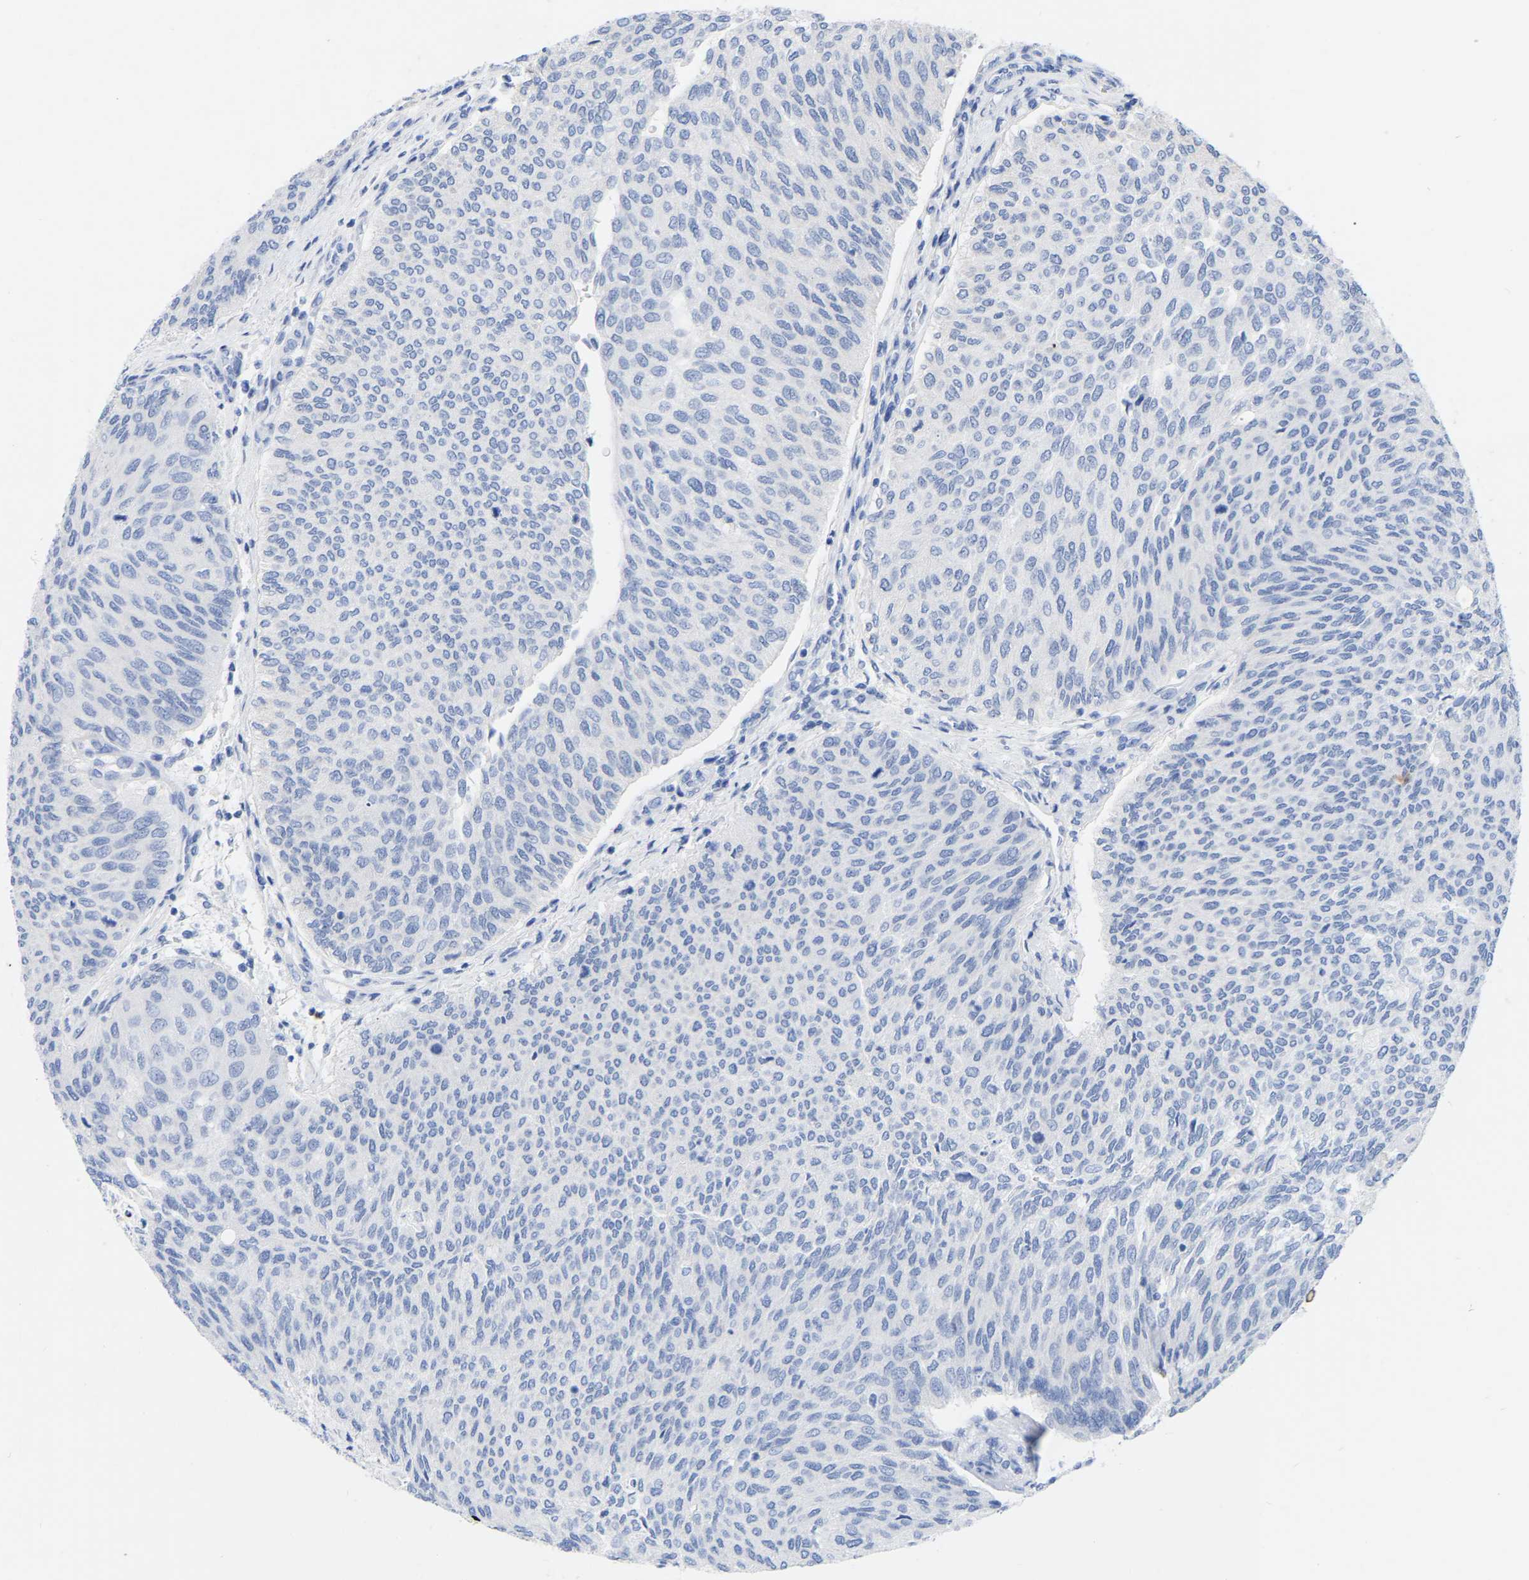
{"staining": {"intensity": "negative", "quantity": "none", "location": "none"}, "tissue": "urothelial cancer", "cell_type": "Tumor cells", "image_type": "cancer", "snomed": [{"axis": "morphology", "description": "Urothelial carcinoma, Low grade"}, {"axis": "topography", "description": "Urinary bladder"}], "caption": "This is an immunohistochemistry (IHC) image of human urothelial carcinoma (low-grade). There is no positivity in tumor cells.", "gene": "ZNF629", "patient": {"sex": "female", "age": 79}}